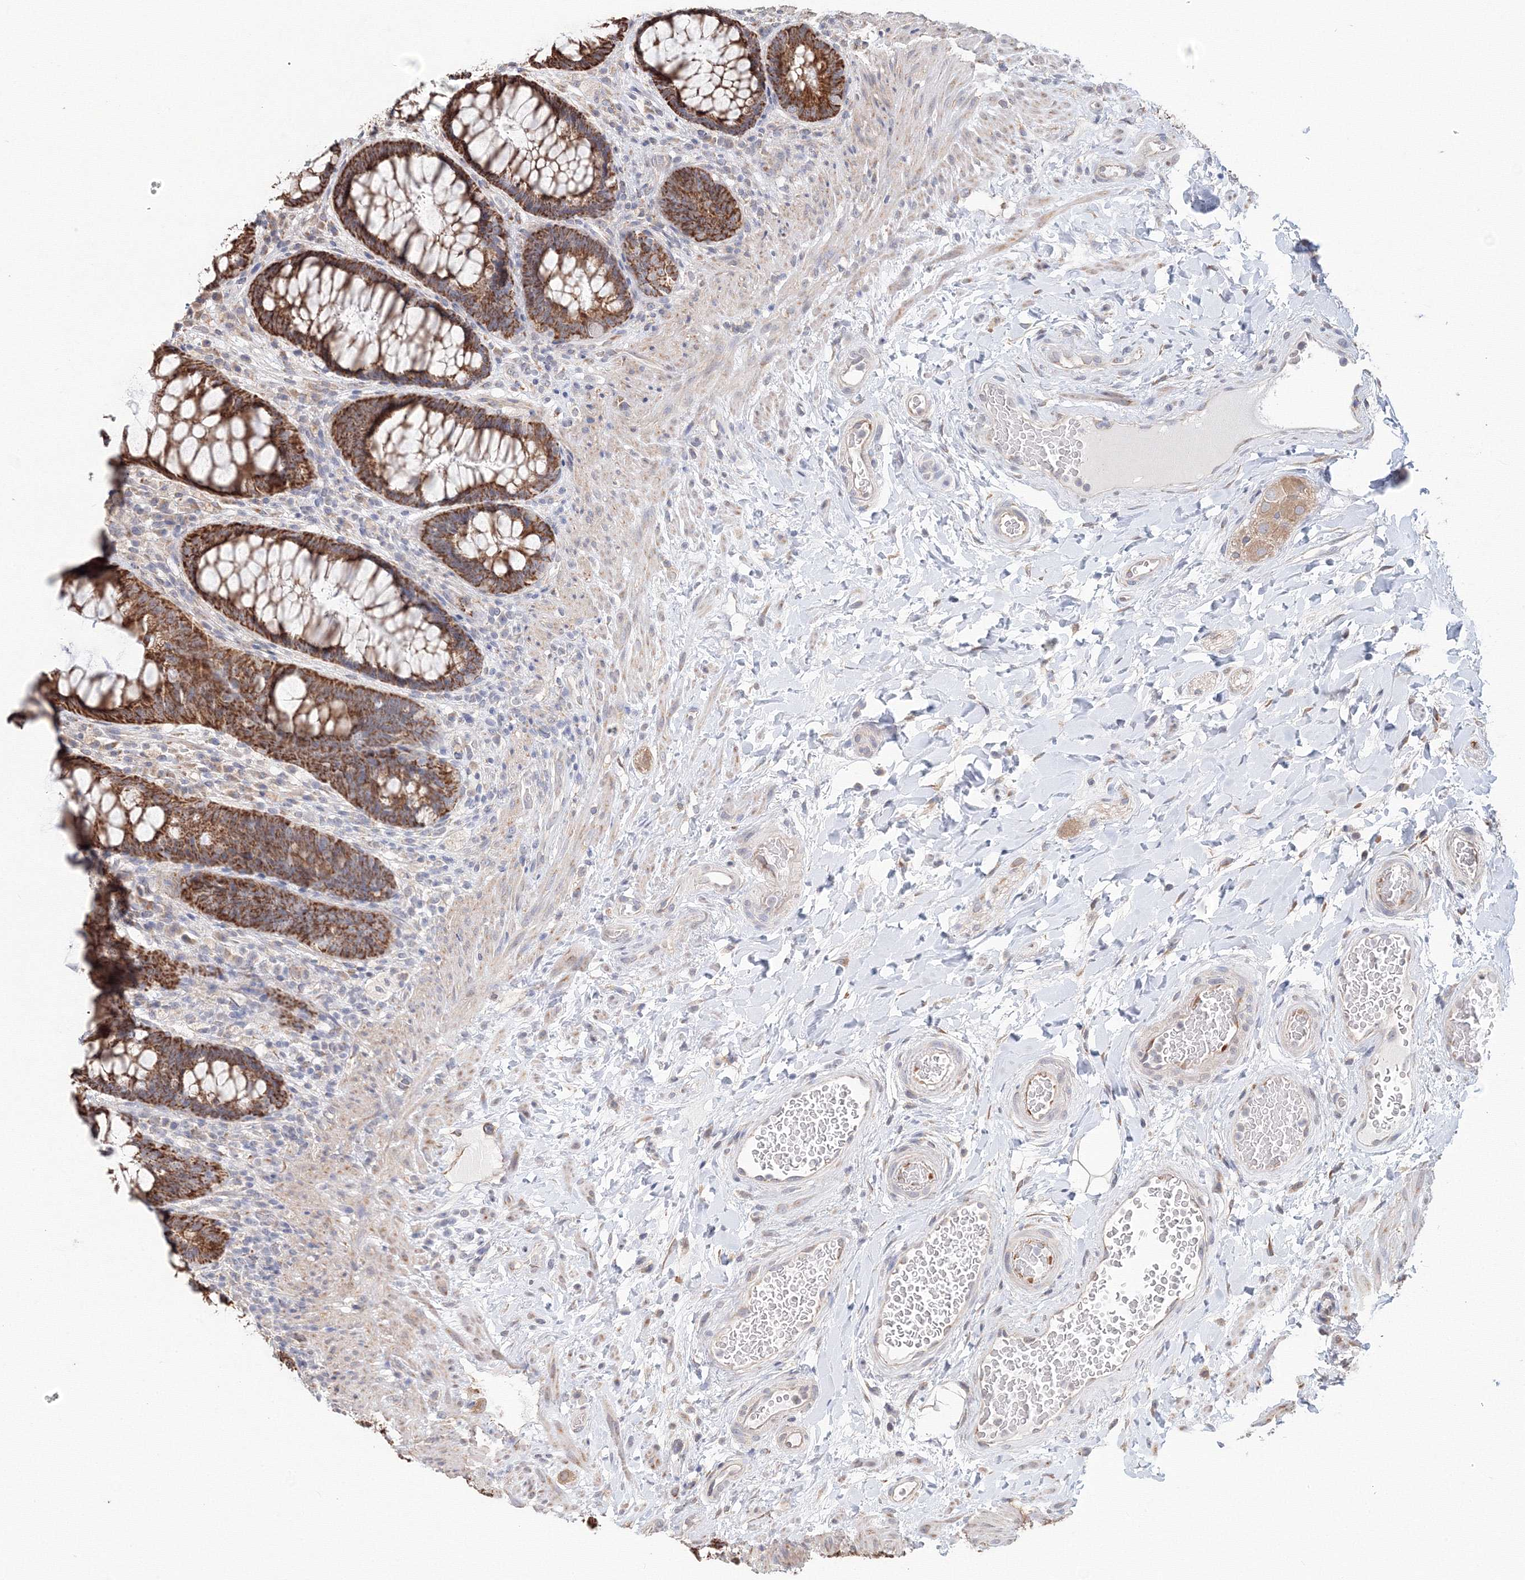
{"staining": {"intensity": "strong", "quantity": ">75%", "location": "cytoplasmic/membranous"}, "tissue": "rectum", "cell_type": "Glandular cells", "image_type": "normal", "snomed": [{"axis": "morphology", "description": "Normal tissue, NOS"}, {"axis": "topography", "description": "Rectum"}], "caption": "The image demonstrates immunohistochemical staining of normal rectum. There is strong cytoplasmic/membranous staining is seen in about >75% of glandular cells. The staining is performed using DAB (3,3'-diaminobenzidine) brown chromogen to label protein expression. The nuclei are counter-stained blue using hematoxylin.", "gene": "DHRS12", "patient": {"sex": "female", "age": 46}}